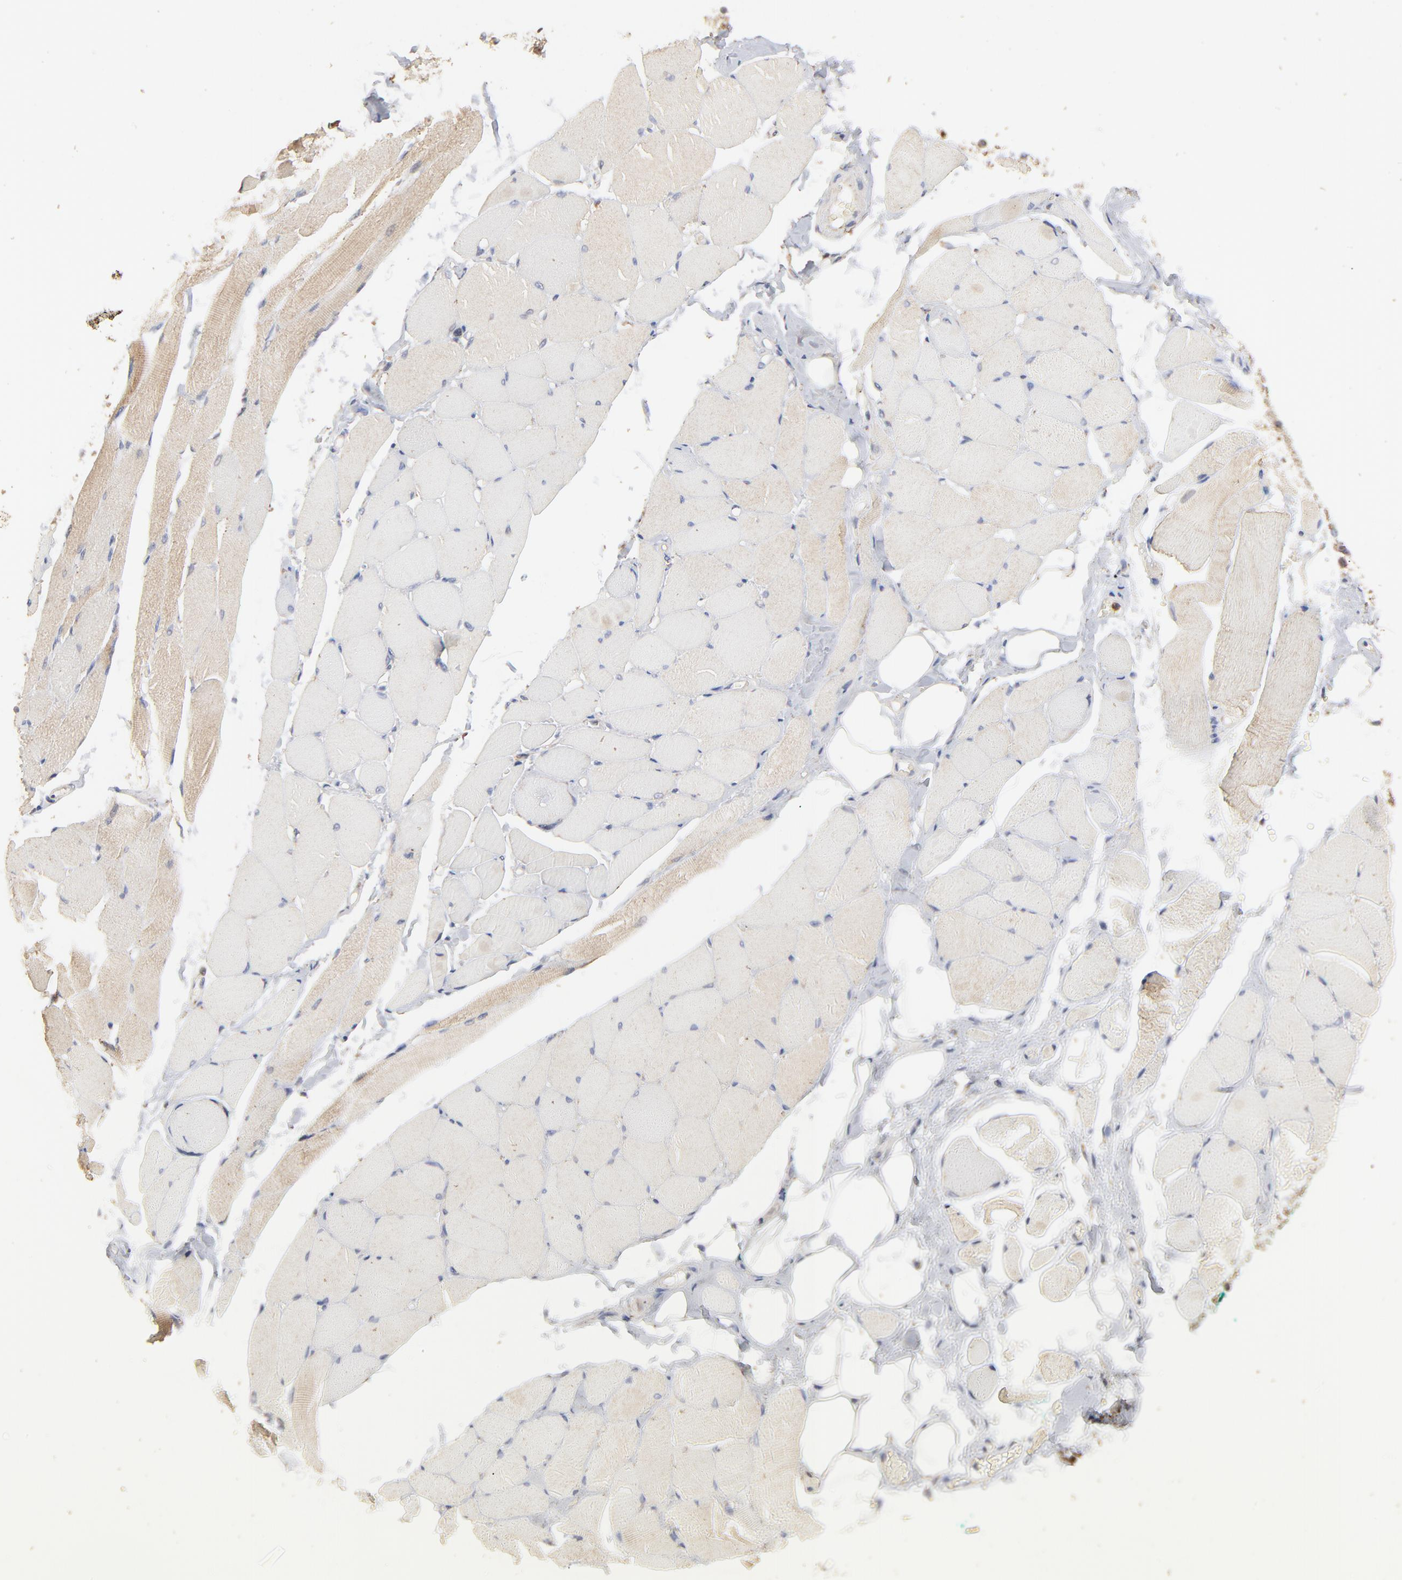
{"staining": {"intensity": "weak", "quantity": "25%-75%", "location": "cytoplasmic/membranous"}, "tissue": "skeletal muscle", "cell_type": "Myocytes", "image_type": "normal", "snomed": [{"axis": "morphology", "description": "Normal tissue, NOS"}, {"axis": "topography", "description": "Skeletal muscle"}, {"axis": "topography", "description": "Peripheral nerve tissue"}], "caption": "Brown immunohistochemical staining in normal human skeletal muscle exhibits weak cytoplasmic/membranous expression in about 25%-75% of myocytes.", "gene": "RNF213", "patient": {"sex": "female", "age": 84}}